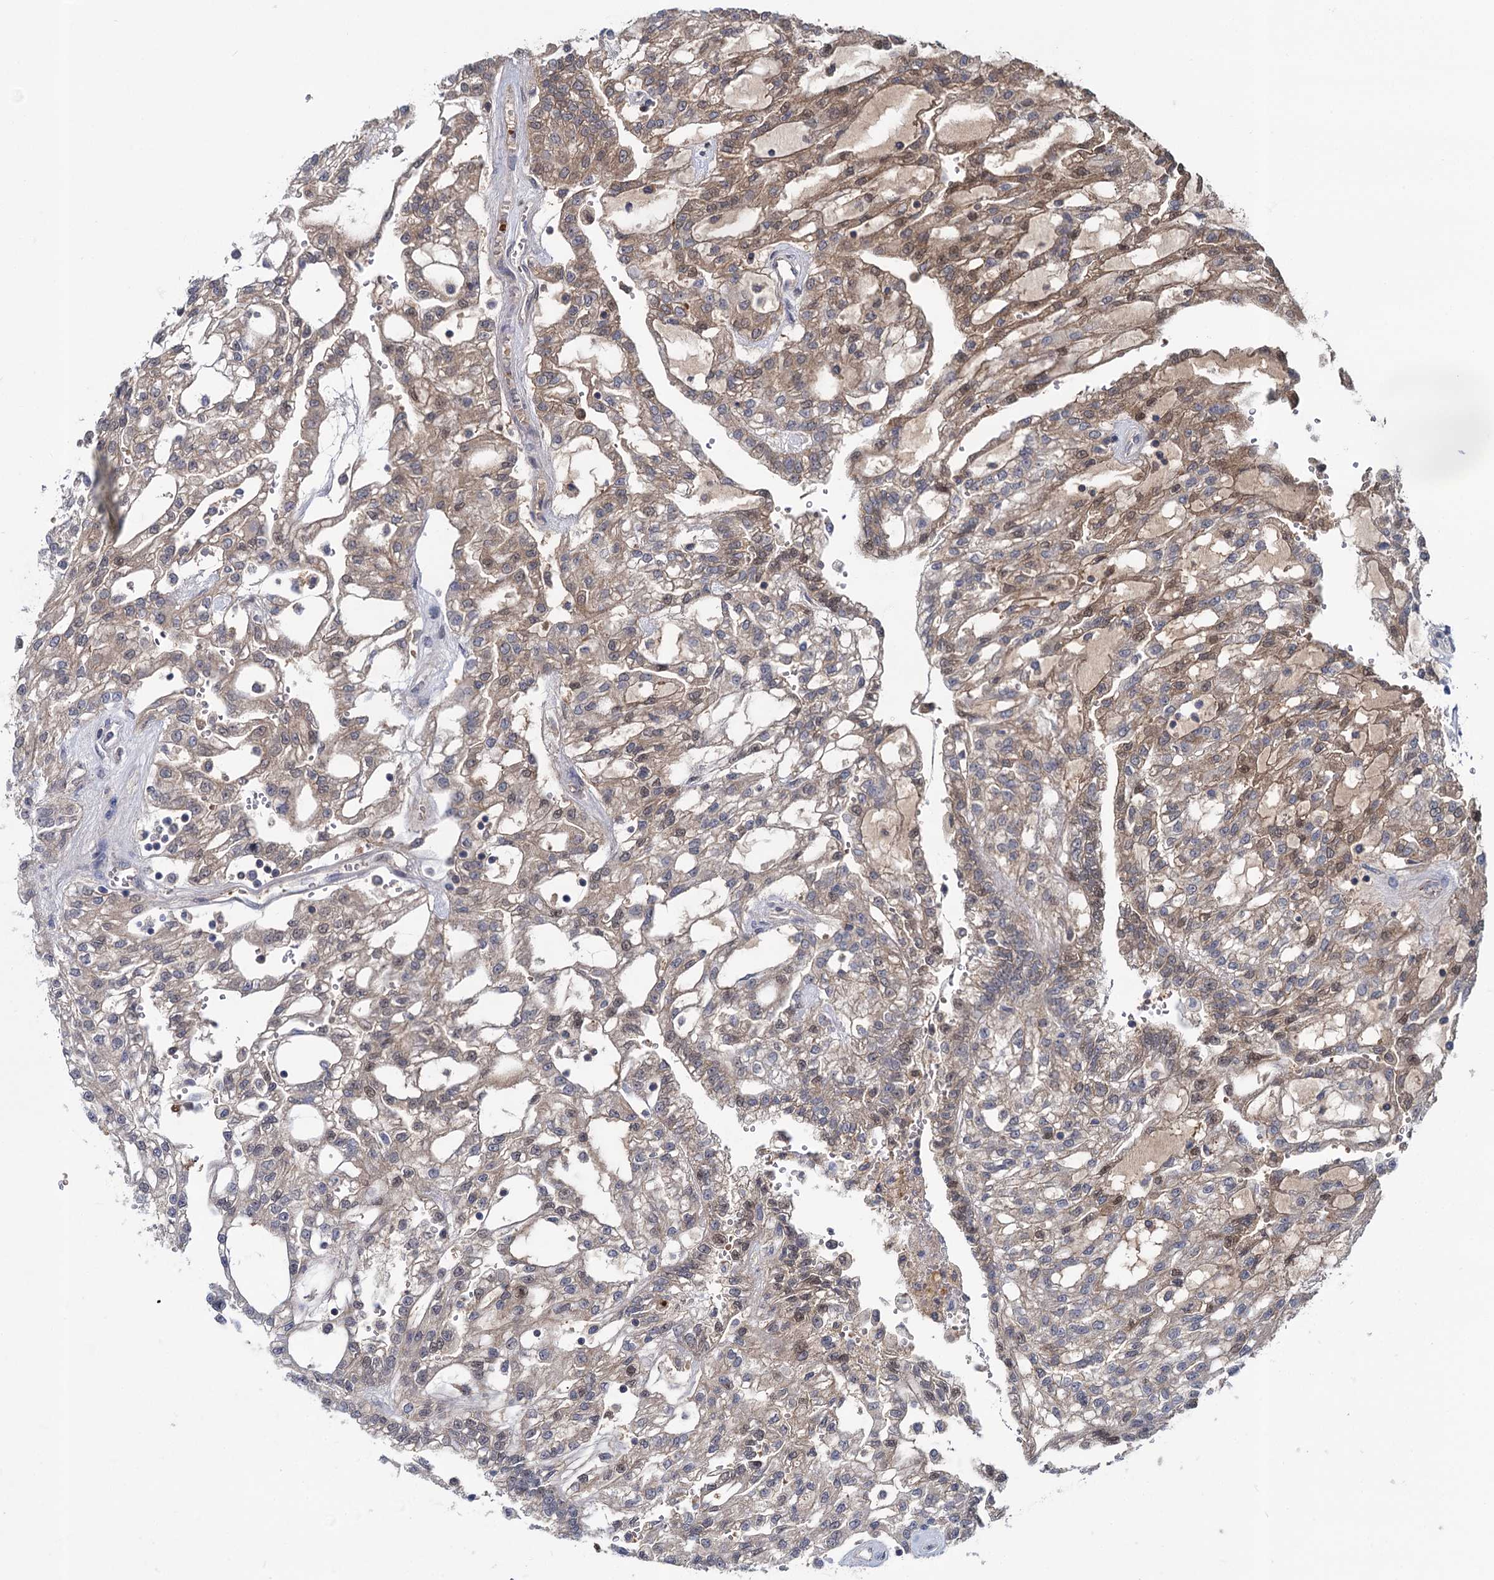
{"staining": {"intensity": "moderate", "quantity": "25%-75%", "location": "cytoplasmic/membranous,nuclear"}, "tissue": "renal cancer", "cell_type": "Tumor cells", "image_type": "cancer", "snomed": [{"axis": "morphology", "description": "Adenocarcinoma, NOS"}, {"axis": "topography", "description": "Kidney"}], "caption": "Immunohistochemical staining of human renal cancer shows moderate cytoplasmic/membranous and nuclear protein staining in approximately 25%-75% of tumor cells.", "gene": "GLO1", "patient": {"sex": "male", "age": 63}}